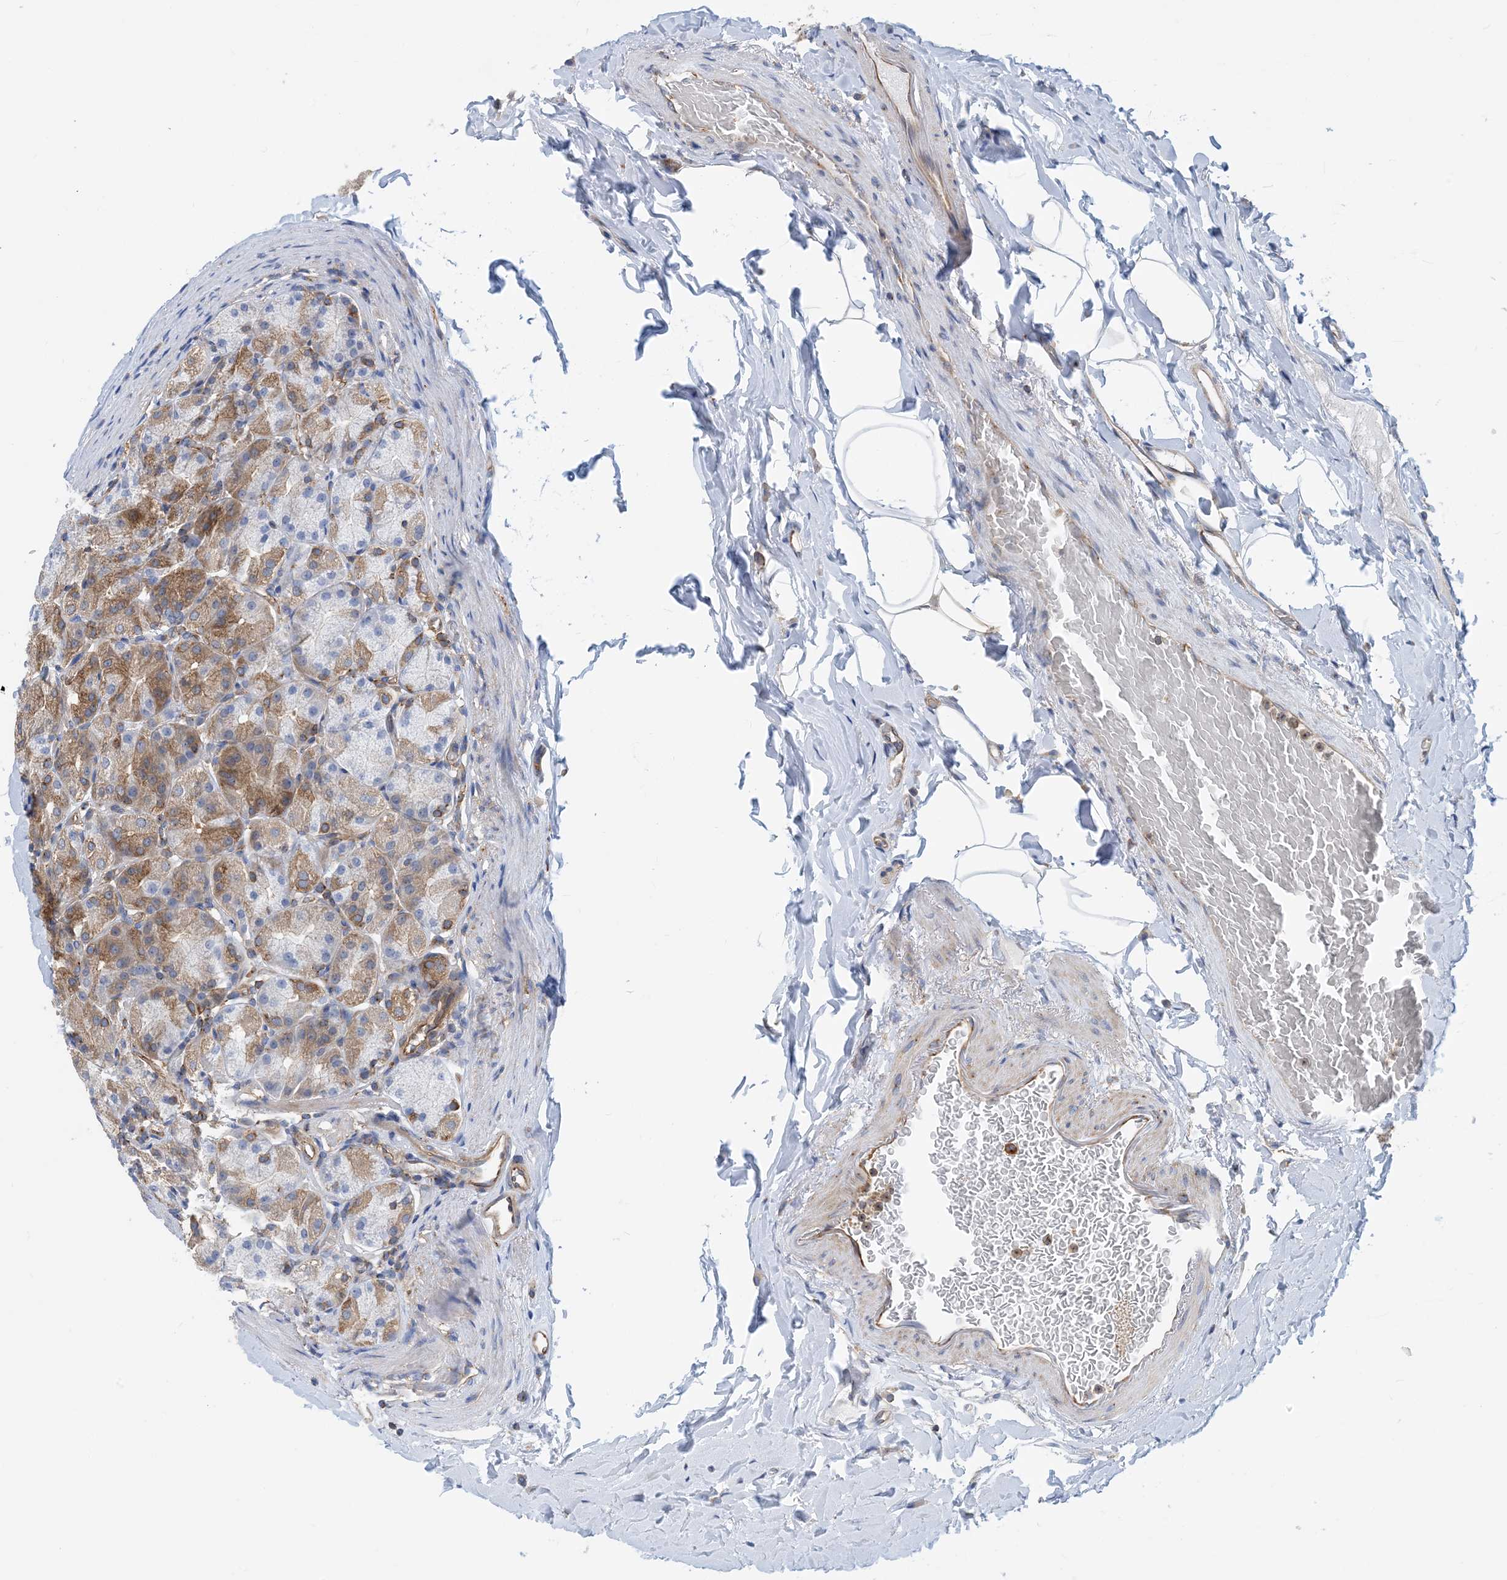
{"staining": {"intensity": "moderate", "quantity": ">75%", "location": "cytoplasmic/membranous"}, "tissue": "stomach", "cell_type": "Glandular cells", "image_type": "normal", "snomed": [{"axis": "morphology", "description": "Normal tissue, NOS"}, {"axis": "topography", "description": "Stomach, upper"}], "caption": "This histopathology image exhibits unremarkable stomach stained with immunohistochemistry (IHC) to label a protein in brown. The cytoplasmic/membranous of glandular cells show moderate positivity for the protein. Nuclei are counter-stained blue.", "gene": "DYNC1LI1", "patient": {"sex": "male", "age": 68}}